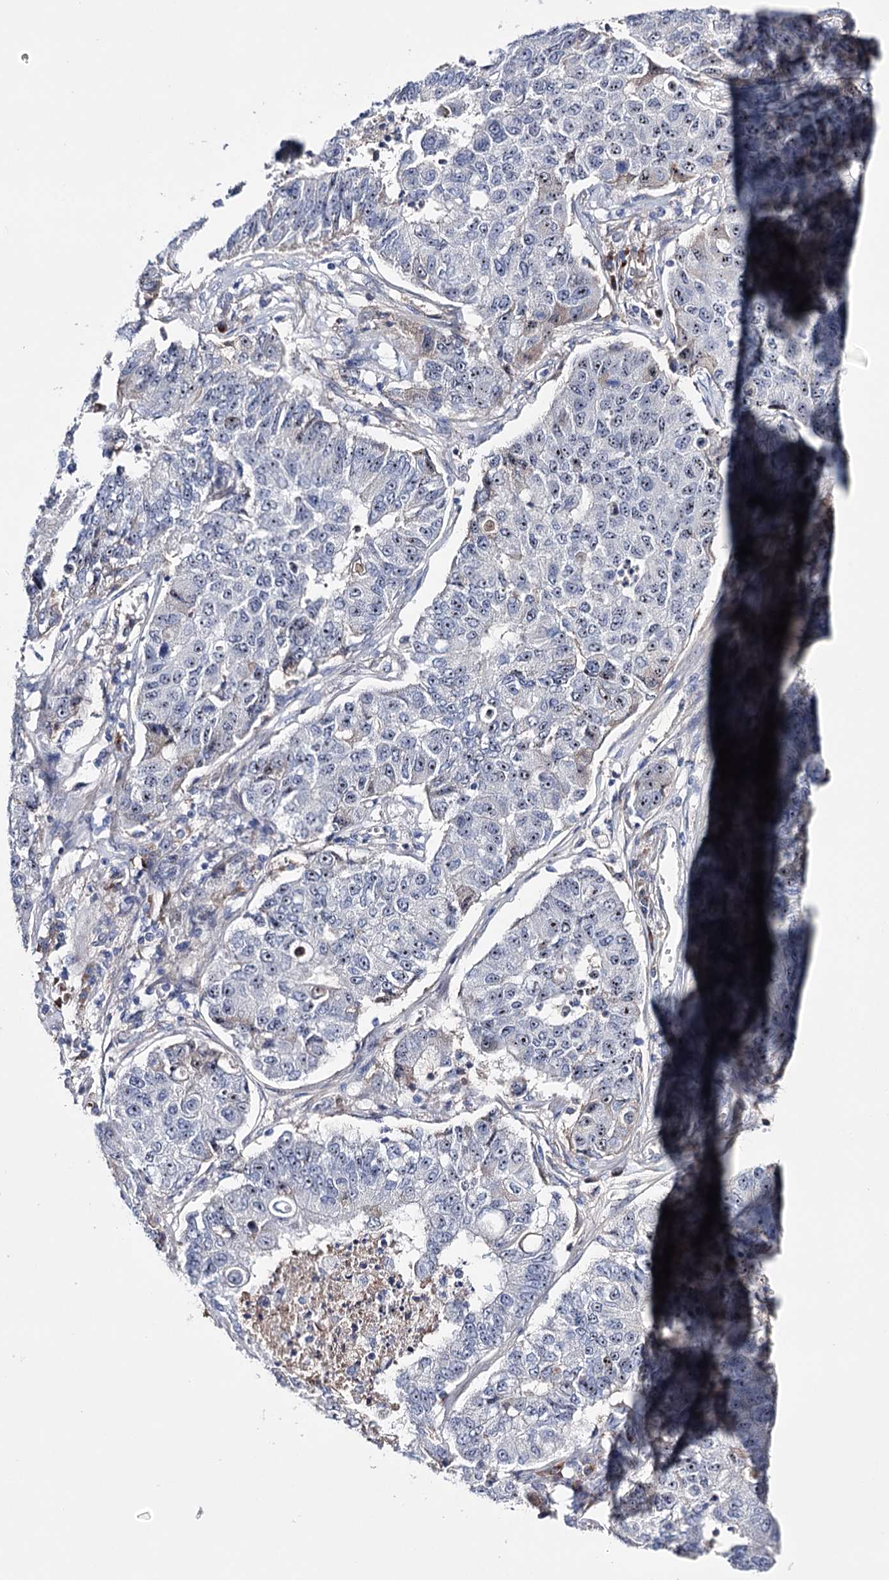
{"staining": {"intensity": "moderate", "quantity": "25%-75%", "location": "nuclear"}, "tissue": "lung cancer", "cell_type": "Tumor cells", "image_type": "cancer", "snomed": [{"axis": "morphology", "description": "Squamous cell carcinoma, NOS"}, {"axis": "topography", "description": "Lung"}], "caption": "The immunohistochemical stain shows moderate nuclear staining in tumor cells of lung squamous cell carcinoma tissue.", "gene": "PCGF5", "patient": {"sex": "male", "age": 74}}